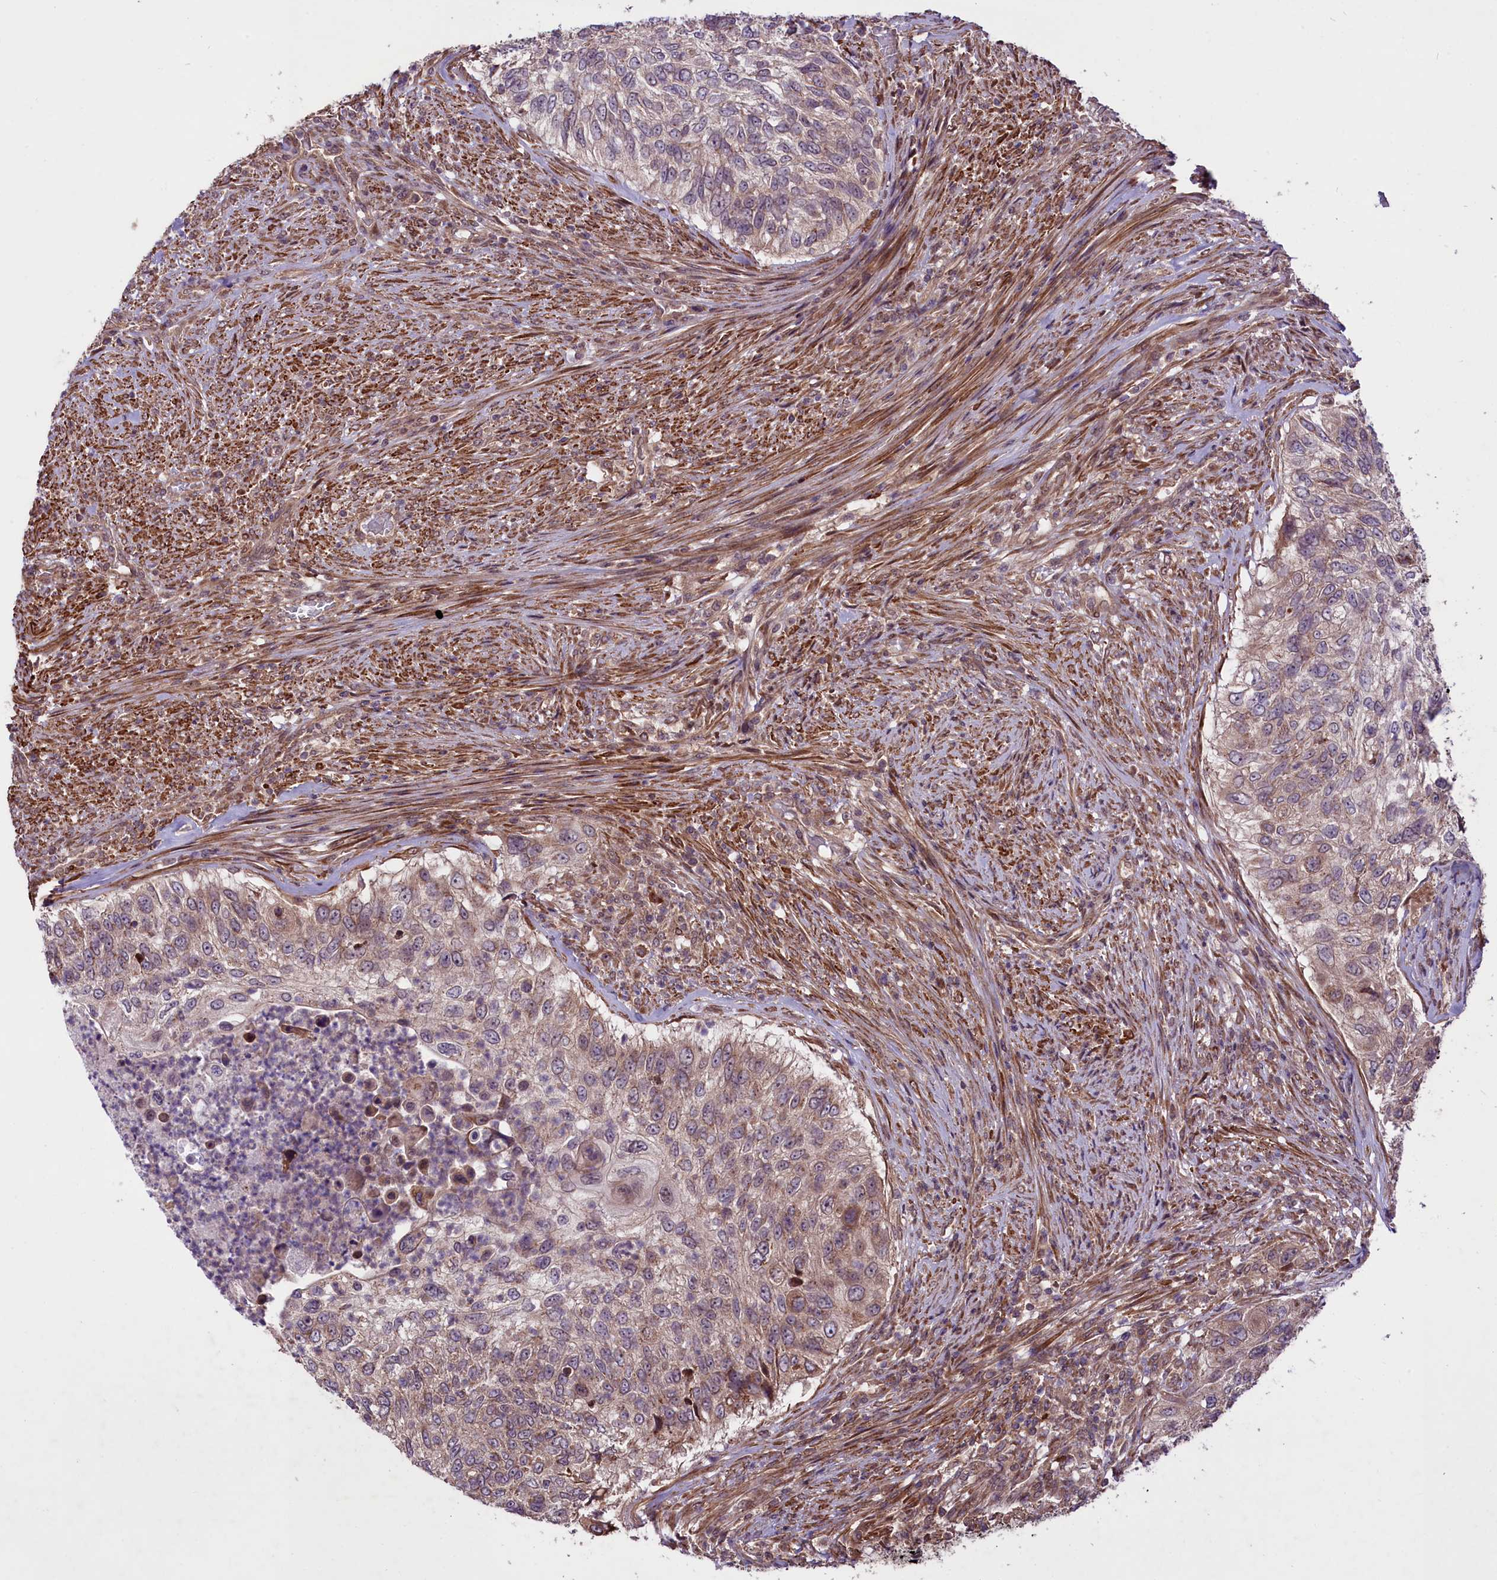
{"staining": {"intensity": "weak", "quantity": "25%-75%", "location": "cytoplasmic/membranous"}, "tissue": "urothelial cancer", "cell_type": "Tumor cells", "image_type": "cancer", "snomed": [{"axis": "morphology", "description": "Urothelial carcinoma, High grade"}, {"axis": "topography", "description": "Urinary bladder"}], "caption": "Protein analysis of high-grade urothelial carcinoma tissue shows weak cytoplasmic/membranous positivity in about 25%-75% of tumor cells. The staining was performed using DAB to visualize the protein expression in brown, while the nuclei were stained in blue with hematoxylin (Magnification: 20x).", "gene": "HDAC5", "patient": {"sex": "female", "age": 60}}